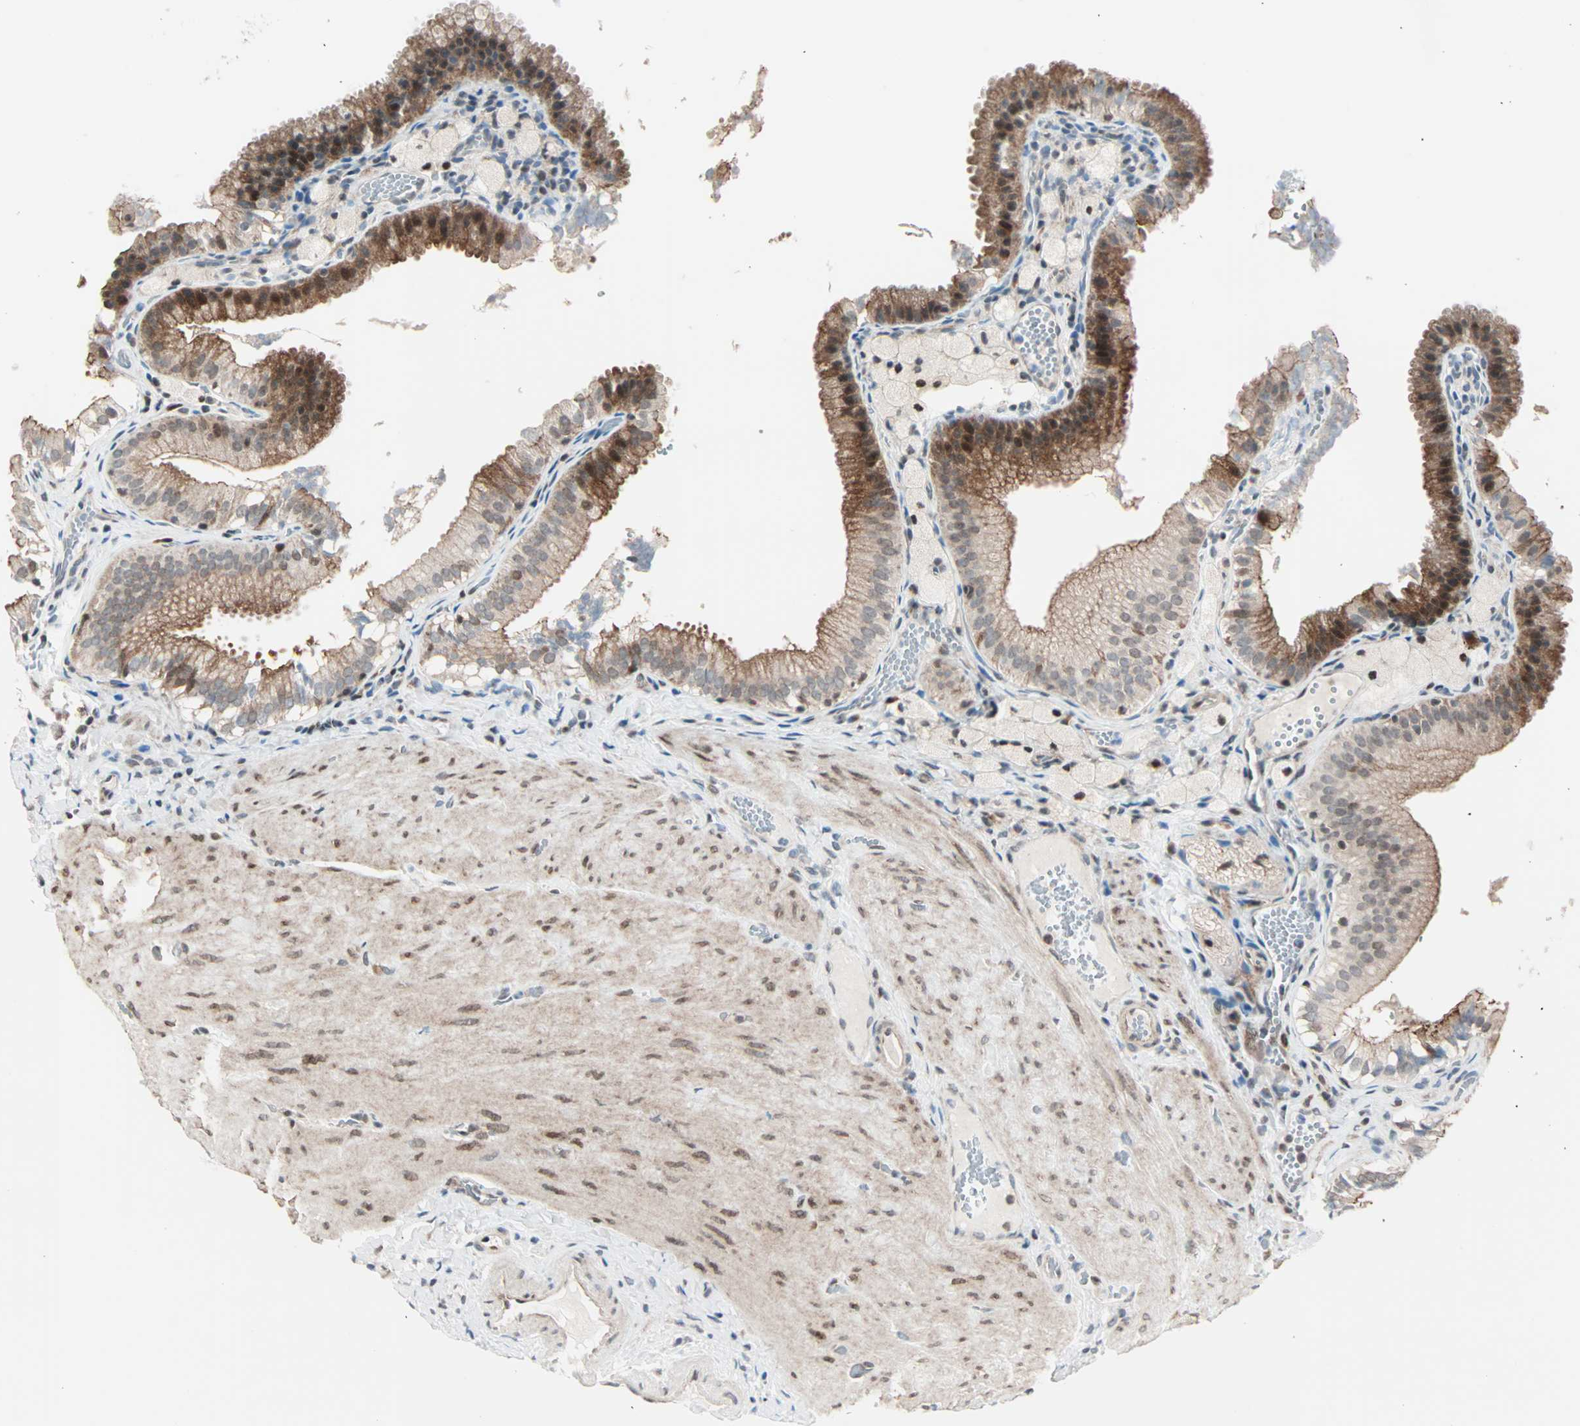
{"staining": {"intensity": "strong", "quantity": "25%-75%", "location": "cytoplasmic/membranous,nuclear"}, "tissue": "gallbladder", "cell_type": "Glandular cells", "image_type": "normal", "snomed": [{"axis": "morphology", "description": "Normal tissue, NOS"}, {"axis": "topography", "description": "Gallbladder"}], "caption": "Gallbladder stained with DAB (3,3'-diaminobenzidine) IHC exhibits high levels of strong cytoplasmic/membranous,nuclear staining in about 25%-75% of glandular cells.", "gene": "CBX4", "patient": {"sex": "female", "age": 24}}